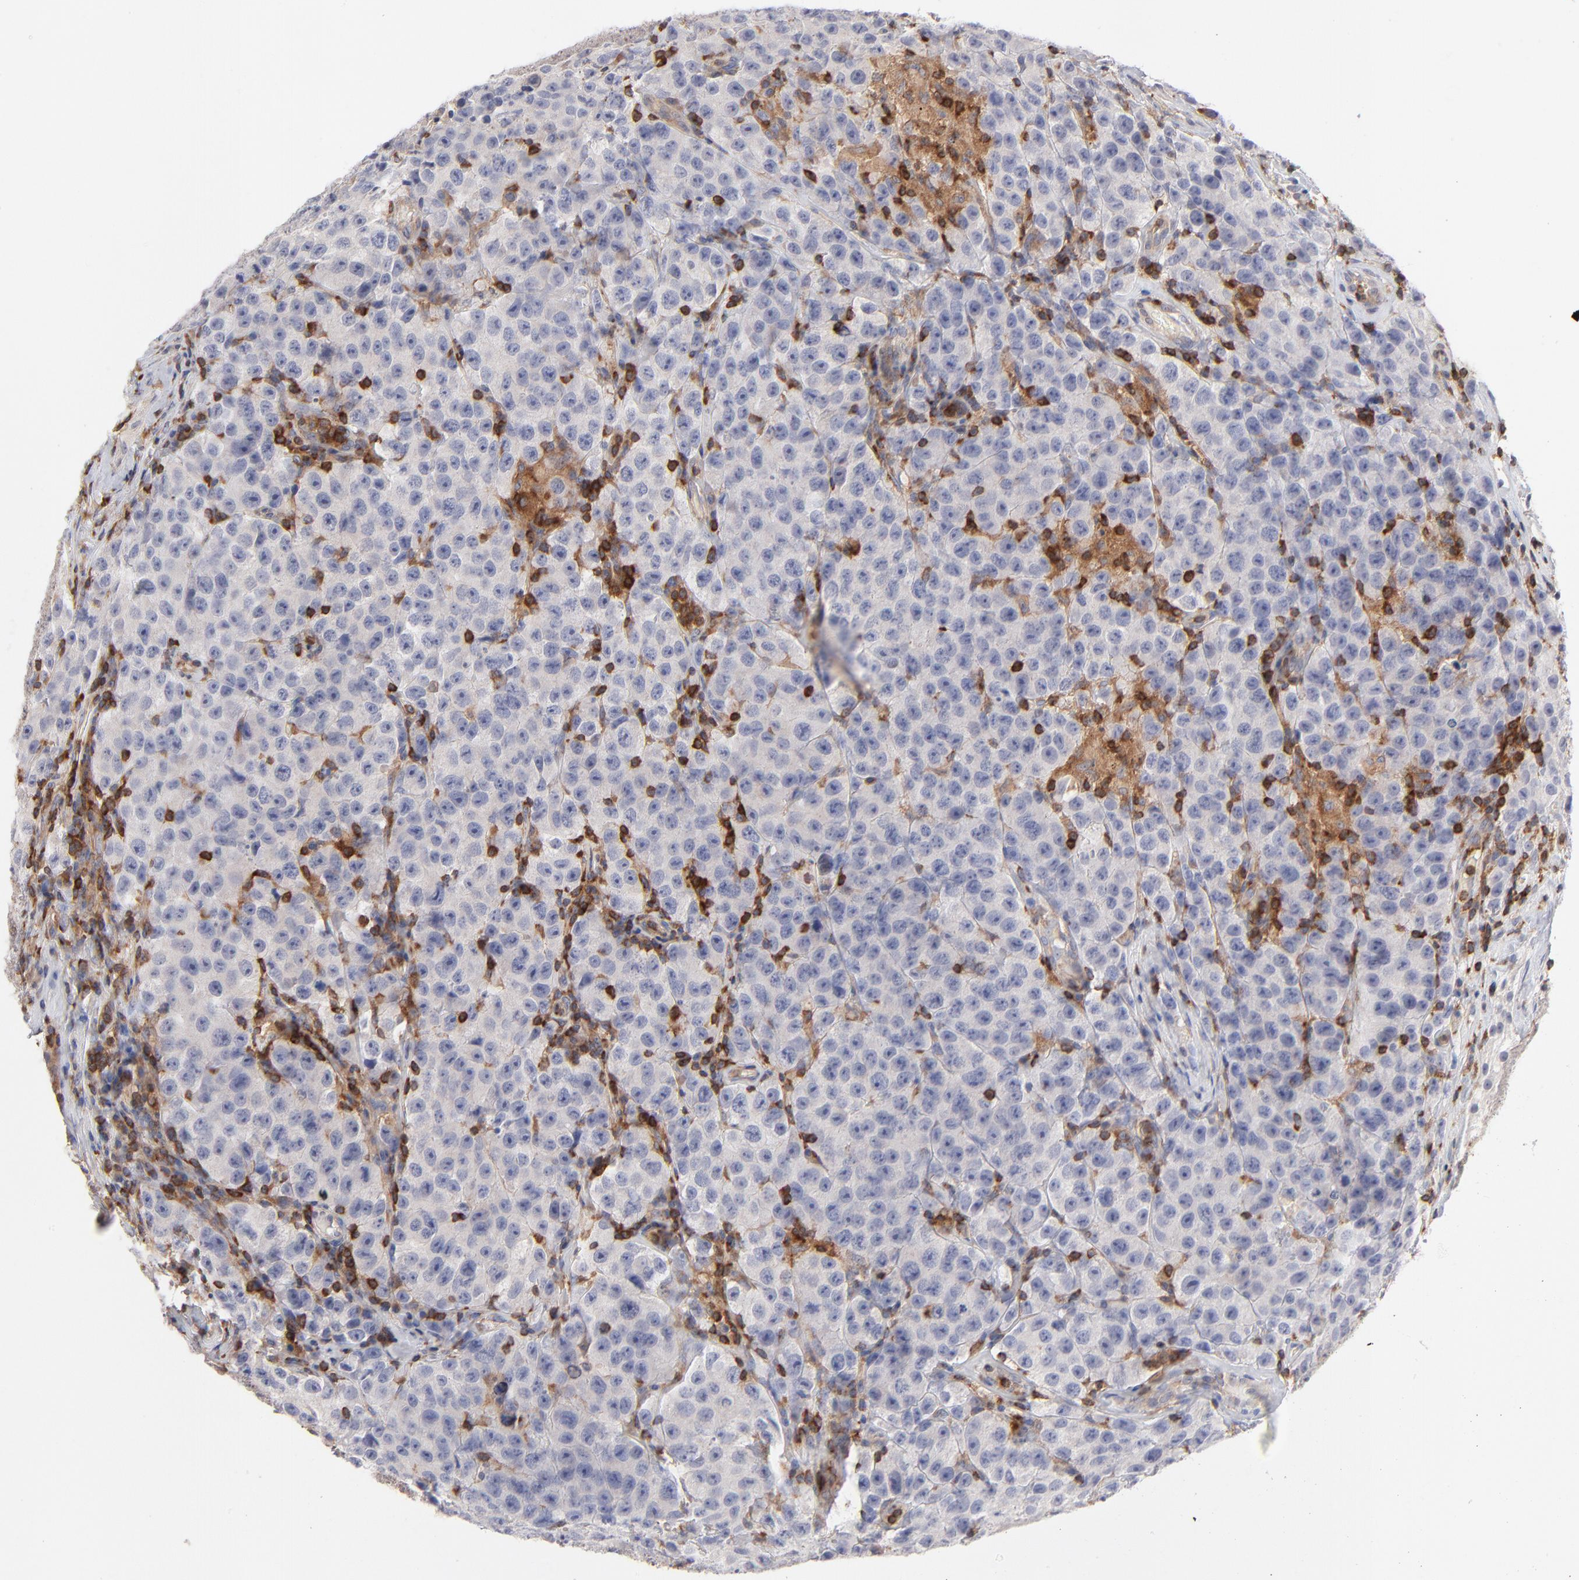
{"staining": {"intensity": "negative", "quantity": "none", "location": "none"}, "tissue": "testis cancer", "cell_type": "Tumor cells", "image_type": "cancer", "snomed": [{"axis": "morphology", "description": "Seminoma, NOS"}, {"axis": "topography", "description": "Testis"}], "caption": "This is an immunohistochemistry micrograph of human seminoma (testis). There is no positivity in tumor cells.", "gene": "WIPF1", "patient": {"sex": "male", "age": 52}}